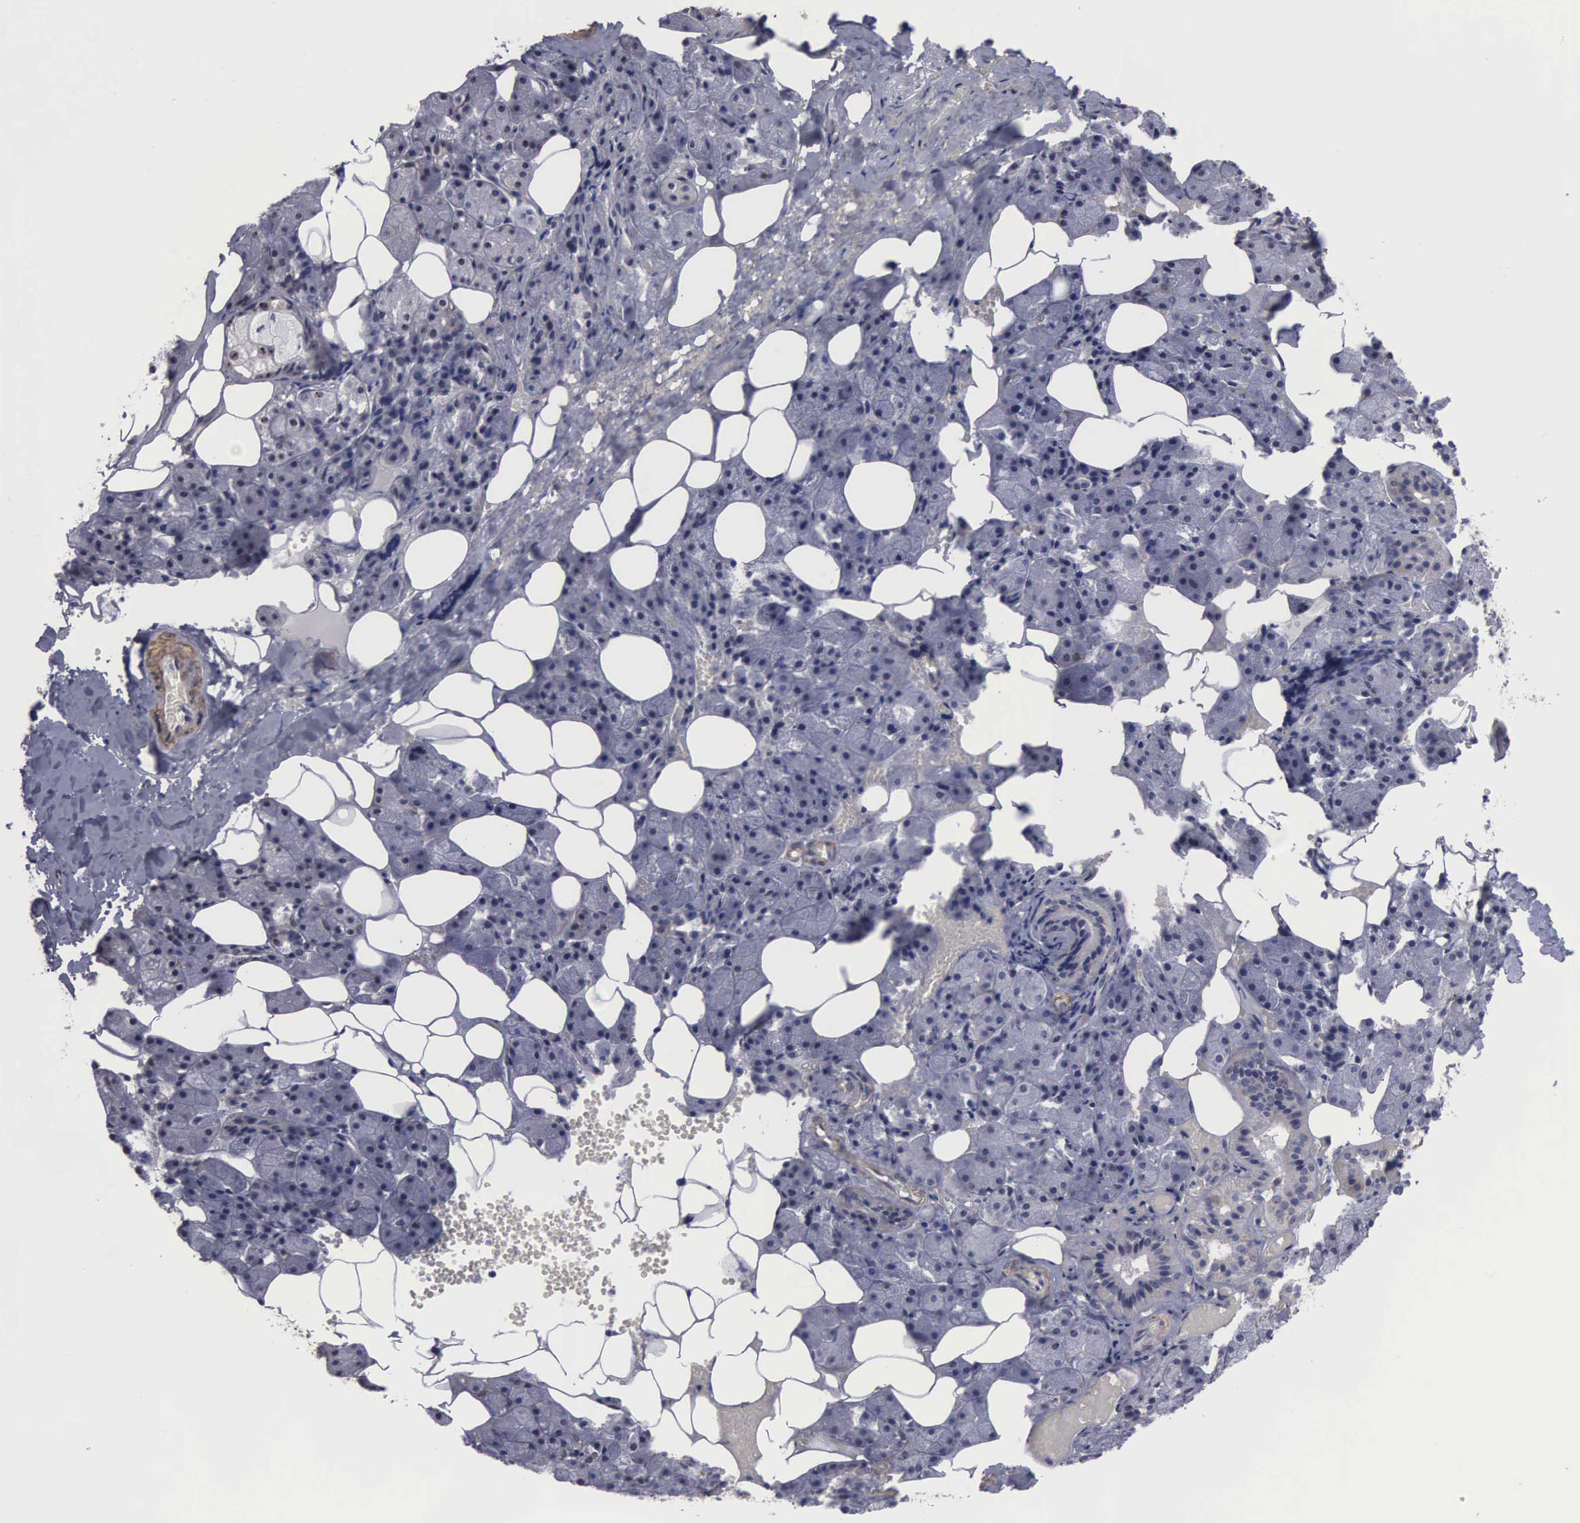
{"staining": {"intensity": "weak", "quantity": "<25%", "location": "cytoplasmic/membranous,nuclear"}, "tissue": "salivary gland", "cell_type": "Glandular cells", "image_type": "normal", "snomed": [{"axis": "morphology", "description": "Normal tissue, NOS"}, {"axis": "topography", "description": "Salivary gland"}], "caption": "Human salivary gland stained for a protein using immunohistochemistry reveals no expression in glandular cells.", "gene": "NGDN", "patient": {"sex": "female", "age": 55}}